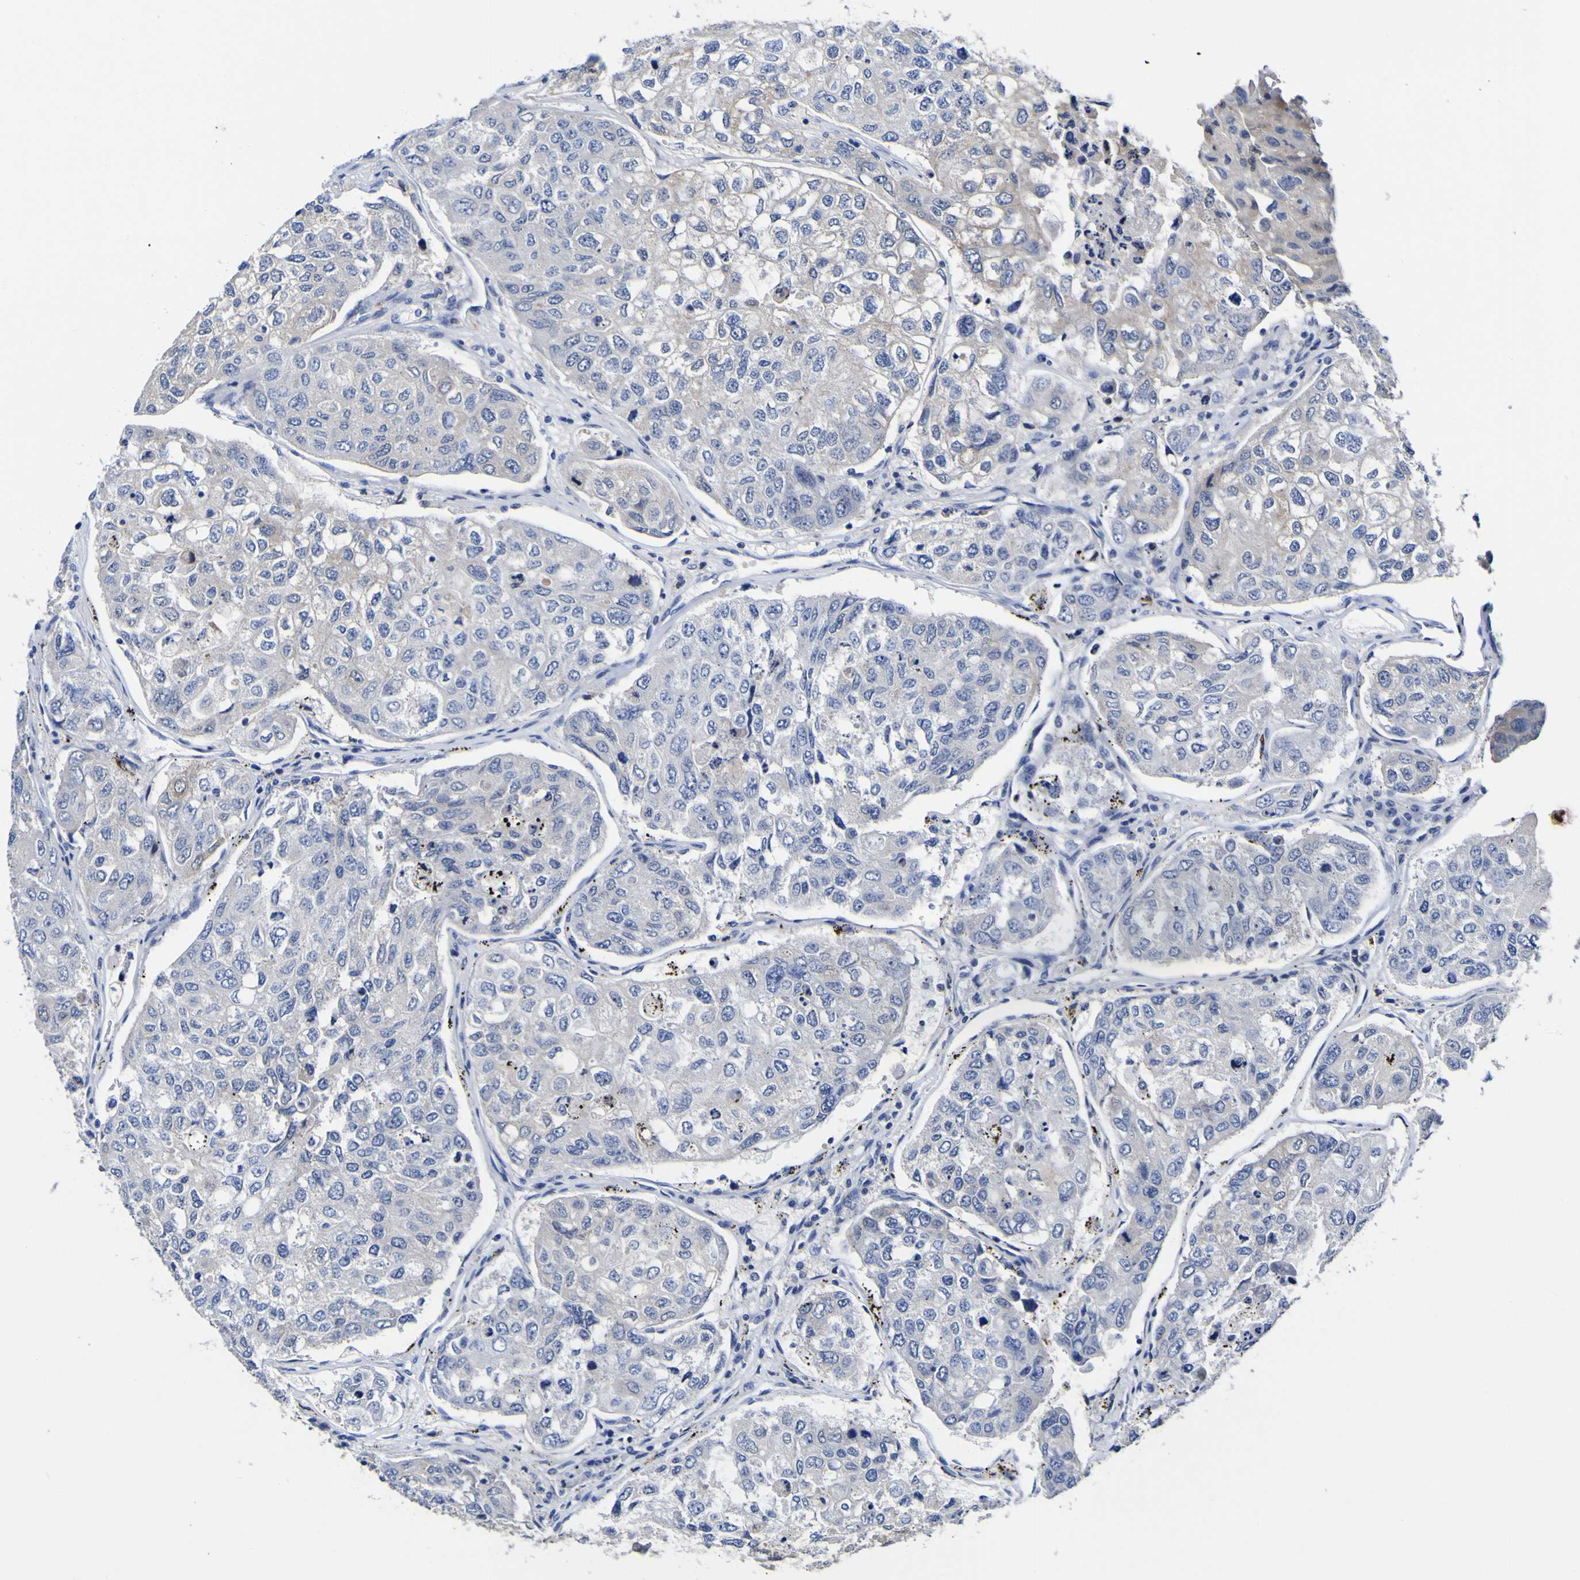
{"staining": {"intensity": "negative", "quantity": "none", "location": "none"}, "tissue": "urothelial cancer", "cell_type": "Tumor cells", "image_type": "cancer", "snomed": [{"axis": "morphology", "description": "Urothelial carcinoma, High grade"}, {"axis": "topography", "description": "Lymph node"}, {"axis": "topography", "description": "Urinary bladder"}], "caption": "Tumor cells show no significant positivity in urothelial cancer.", "gene": "CASP6", "patient": {"sex": "male", "age": 51}}